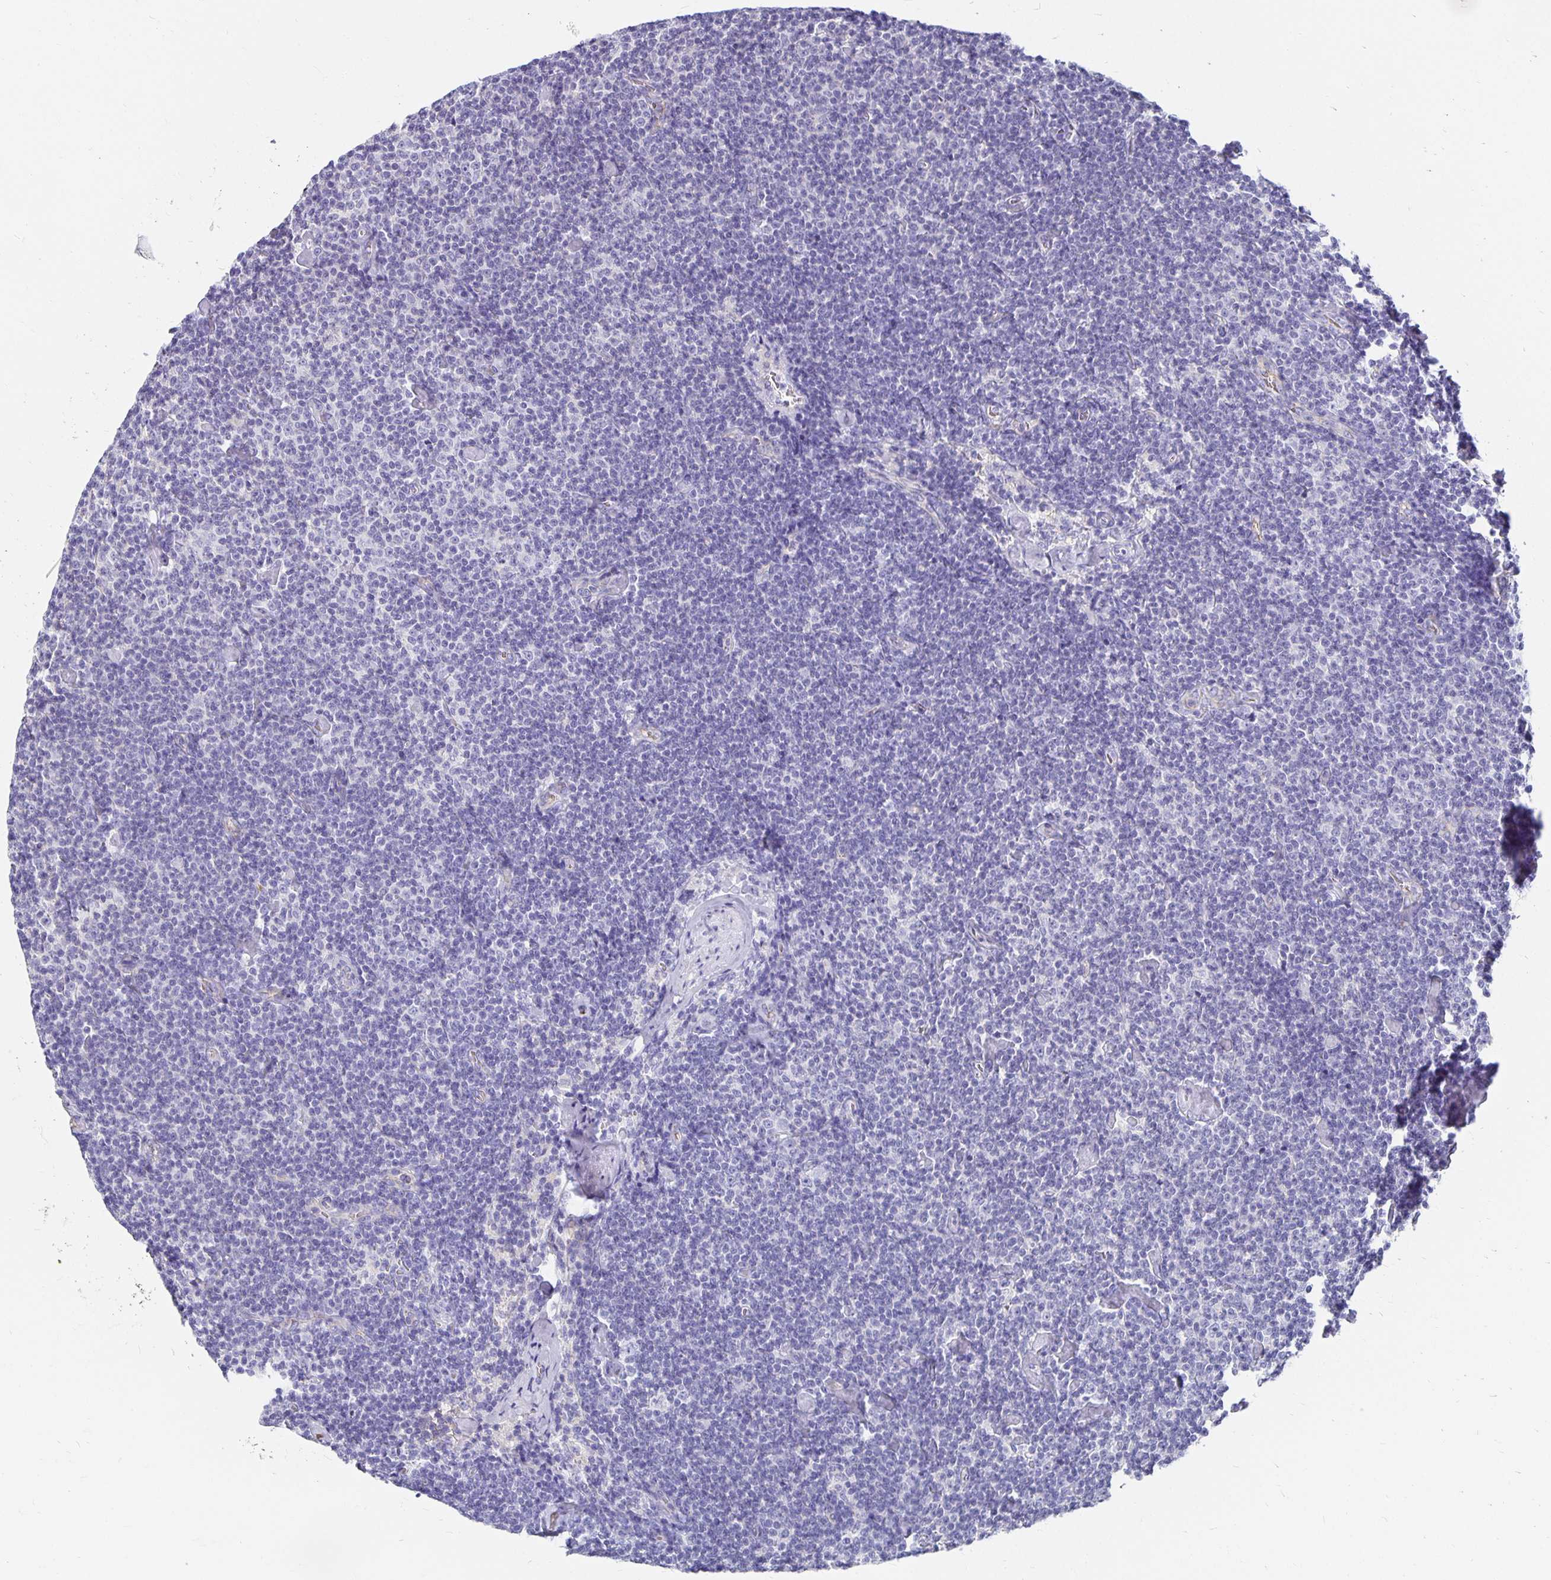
{"staining": {"intensity": "negative", "quantity": "none", "location": "none"}, "tissue": "lymphoma", "cell_type": "Tumor cells", "image_type": "cancer", "snomed": [{"axis": "morphology", "description": "Malignant lymphoma, non-Hodgkin's type, Low grade"}, {"axis": "topography", "description": "Lymph node"}], "caption": "An immunohistochemistry photomicrograph of lymphoma is shown. There is no staining in tumor cells of lymphoma.", "gene": "APOB", "patient": {"sex": "male", "age": 81}}